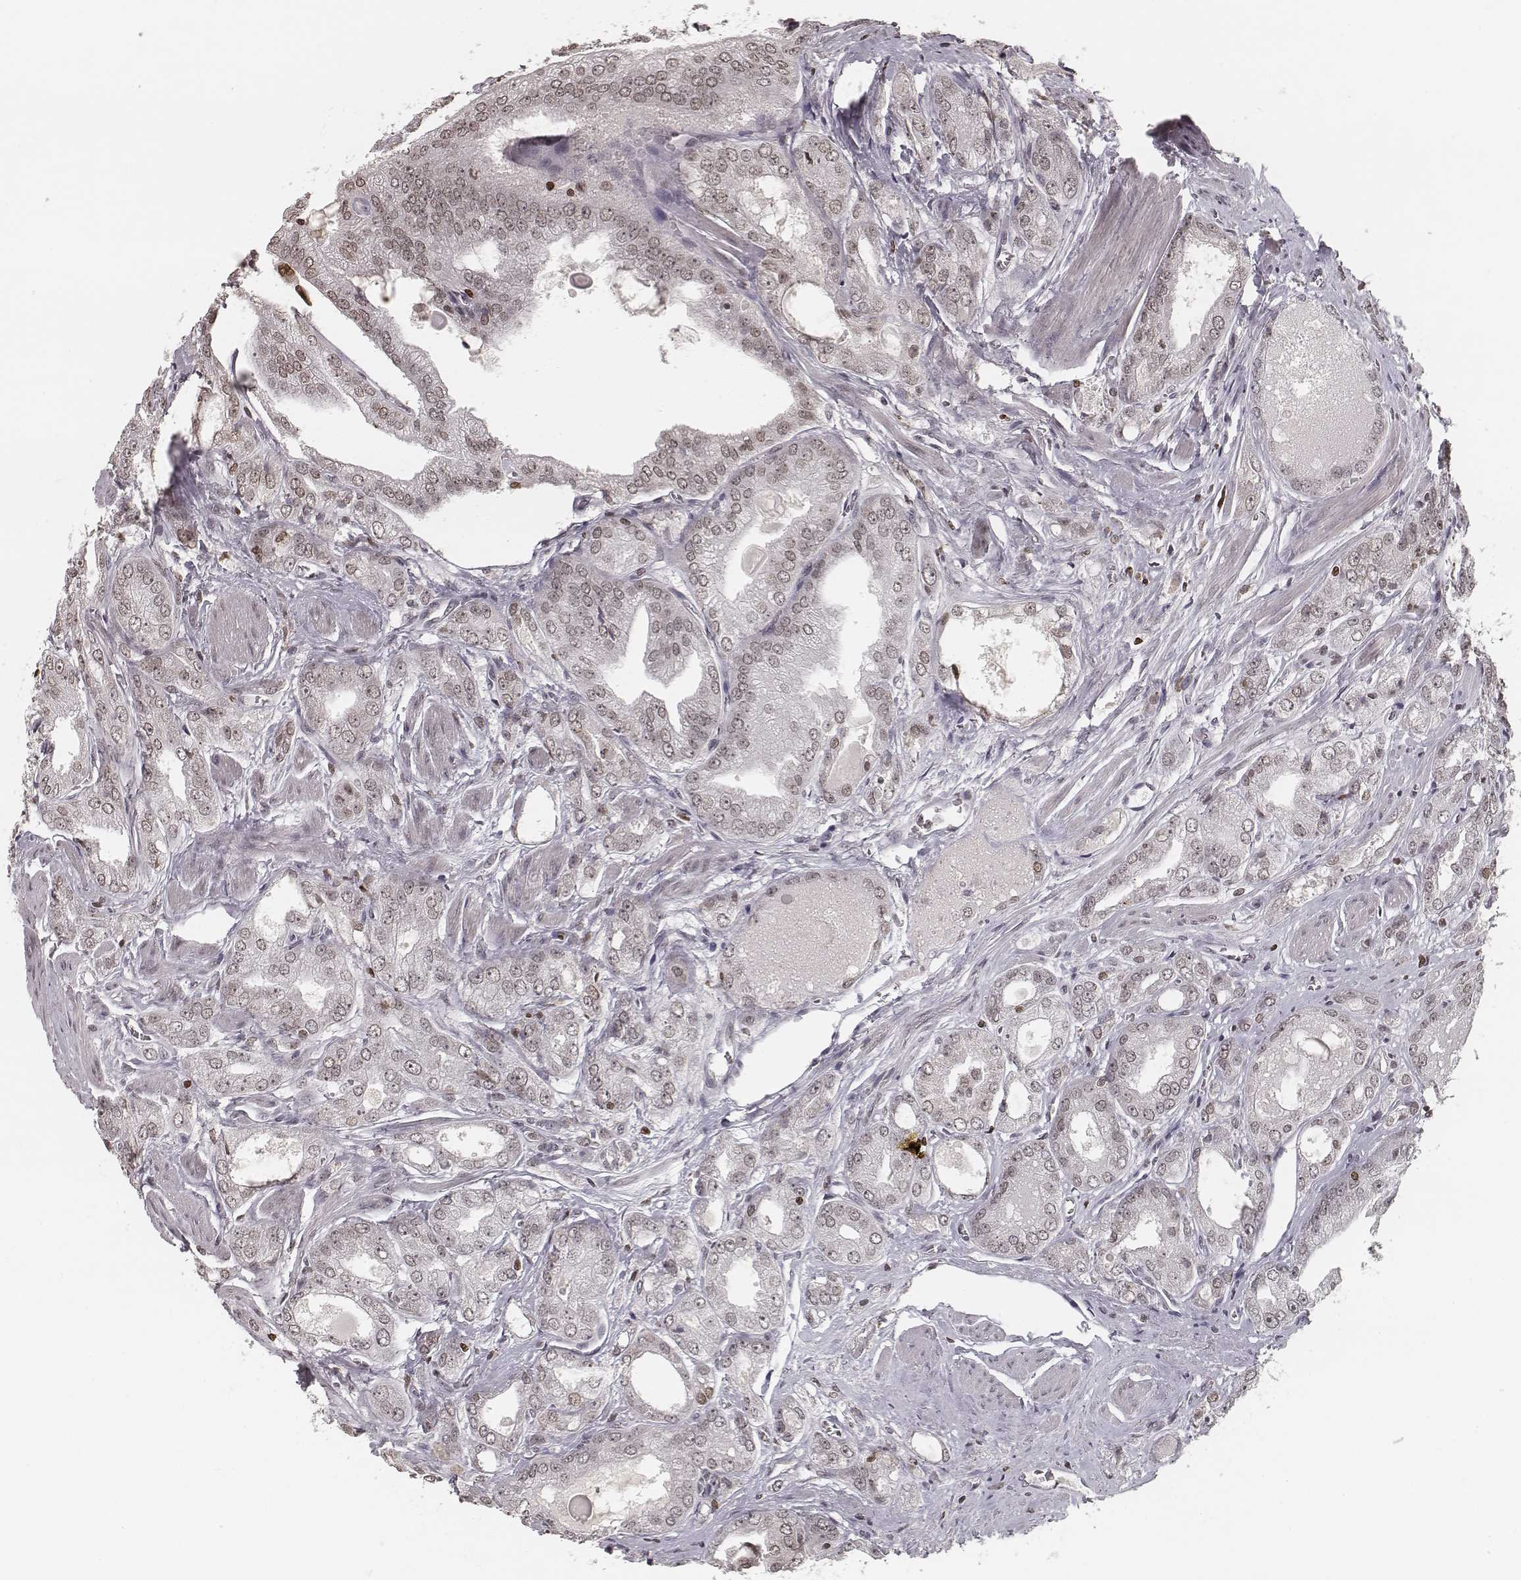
{"staining": {"intensity": "weak", "quantity": "<25%", "location": "nuclear"}, "tissue": "prostate cancer", "cell_type": "Tumor cells", "image_type": "cancer", "snomed": [{"axis": "morphology", "description": "Adenocarcinoma, NOS"}, {"axis": "morphology", "description": "Adenocarcinoma, High grade"}, {"axis": "topography", "description": "Prostate"}], "caption": "Prostate adenocarcinoma was stained to show a protein in brown. There is no significant positivity in tumor cells.", "gene": "HMGA2", "patient": {"sex": "male", "age": 70}}